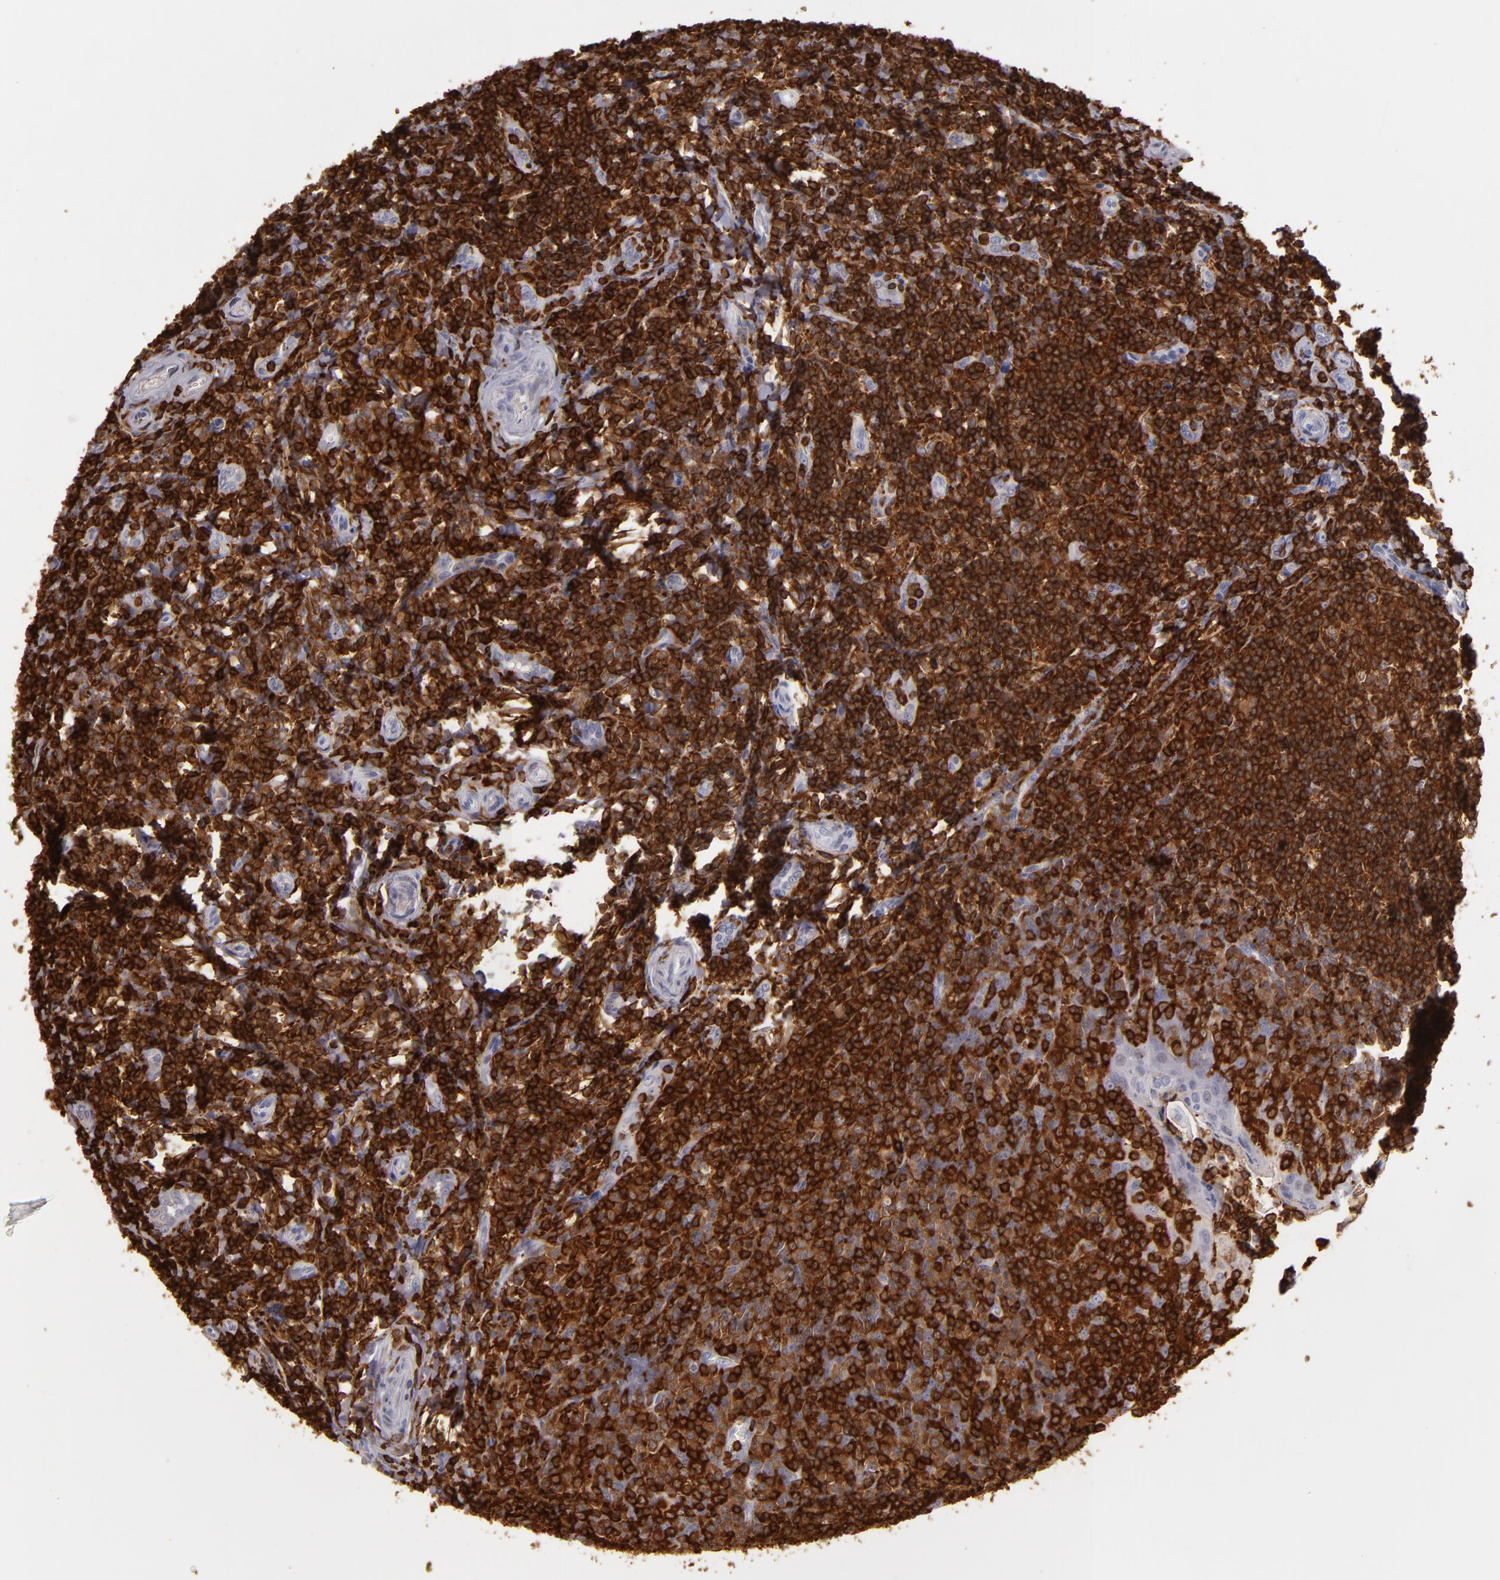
{"staining": {"intensity": "strong", "quantity": ">75%", "location": "cytoplasmic/membranous"}, "tissue": "tonsil", "cell_type": "Germinal center cells", "image_type": "normal", "snomed": [{"axis": "morphology", "description": "Normal tissue, NOS"}, {"axis": "topography", "description": "Tonsil"}], "caption": "The micrograph shows a brown stain indicating the presence of a protein in the cytoplasmic/membranous of germinal center cells in tonsil.", "gene": "WAS", "patient": {"sex": "male", "age": 20}}